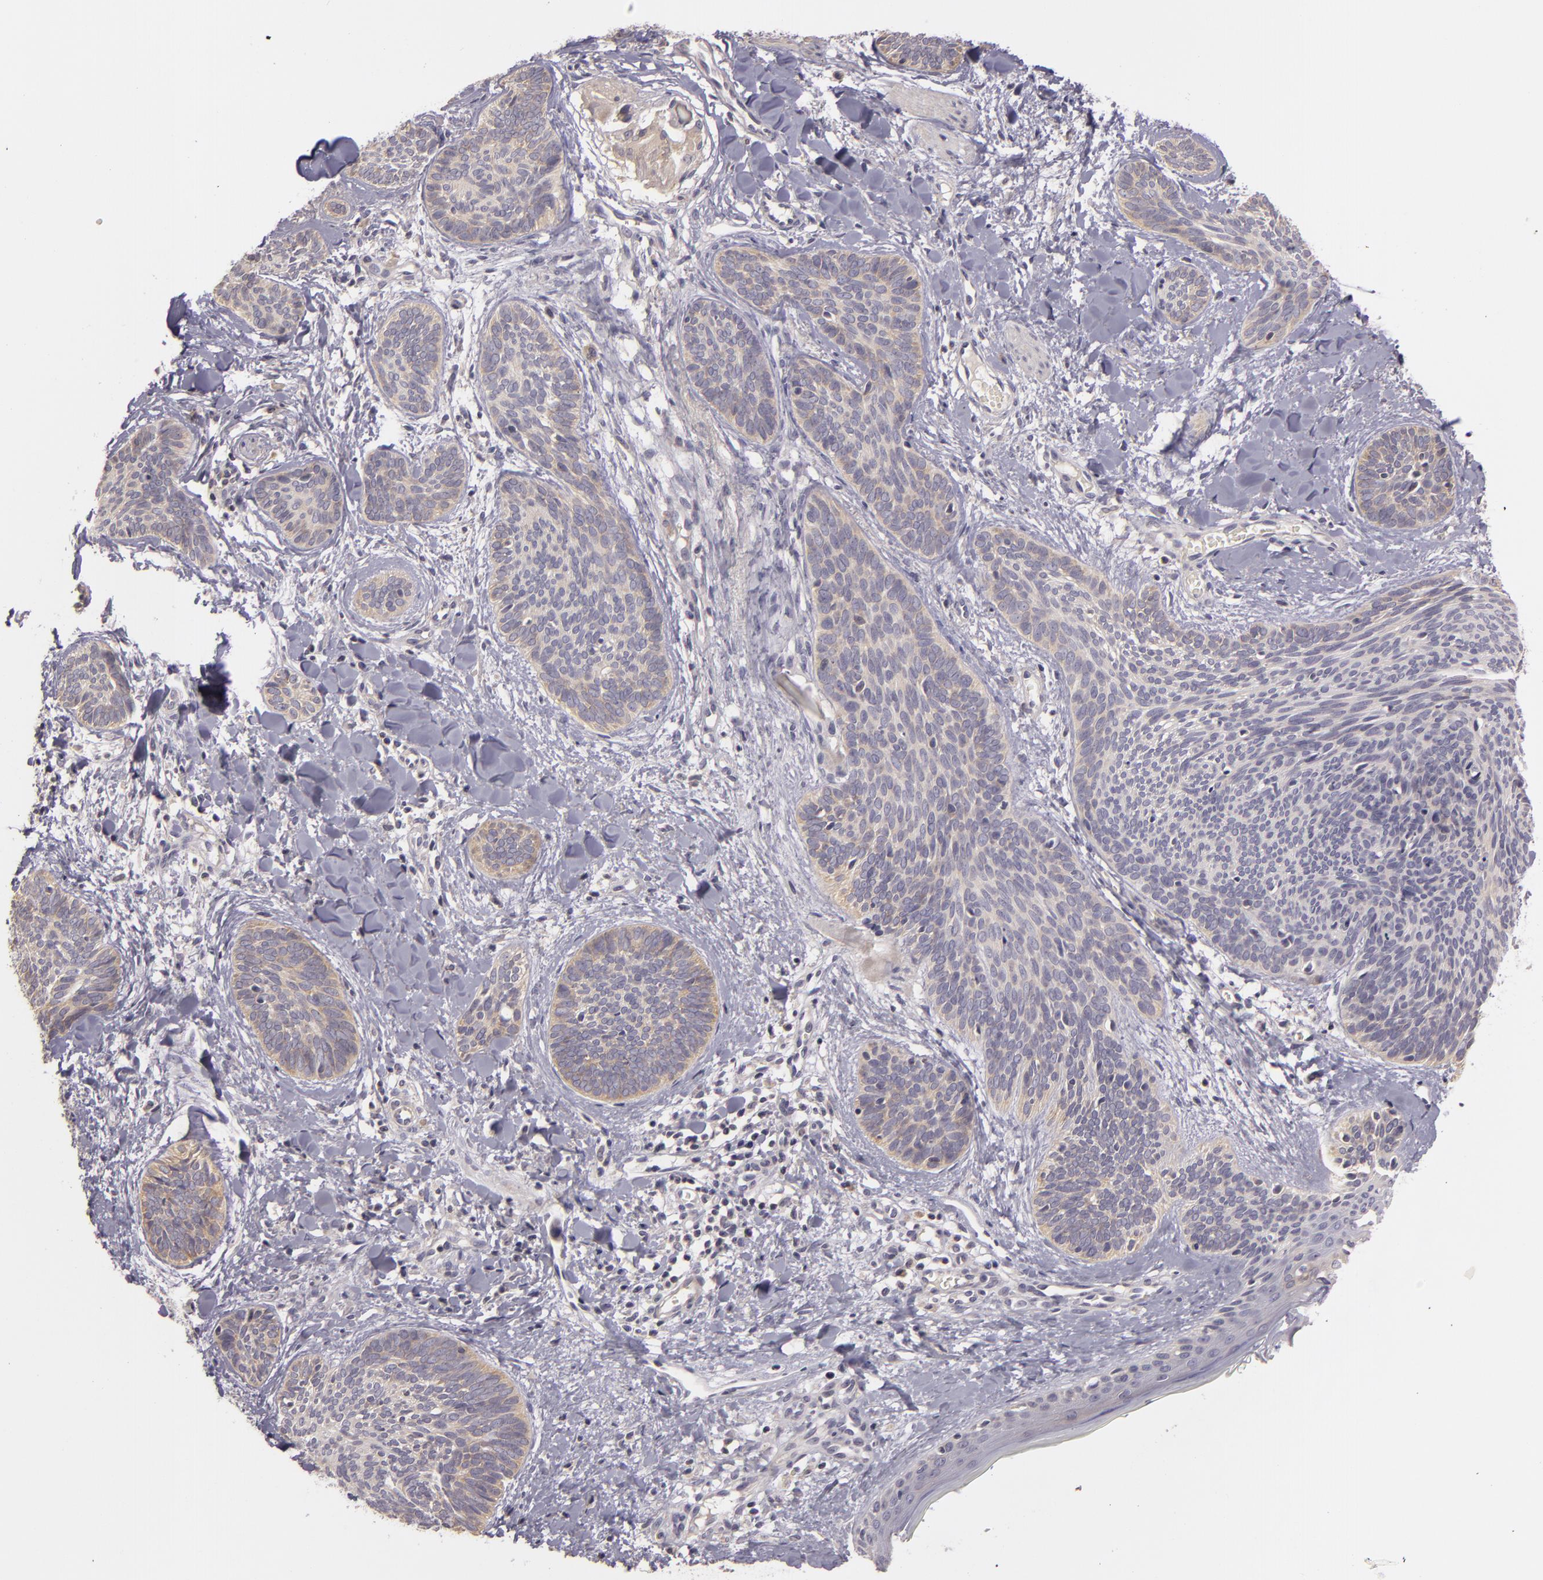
{"staining": {"intensity": "weak", "quantity": "<25%", "location": "cytoplasmic/membranous"}, "tissue": "skin cancer", "cell_type": "Tumor cells", "image_type": "cancer", "snomed": [{"axis": "morphology", "description": "Basal cell carcinoma"}, {"axis": "topography", "description": "Skin"}], "caption": "IHC image of neoplastic tissue: human basal cell carcinoma (skin) stained with DAB (3,3'-diaminobenzidine) demonstrates no significant protein expression in tumor cells.", "gene": "RALGAPA1", "patient": {"sex": "female", "age": 81}}